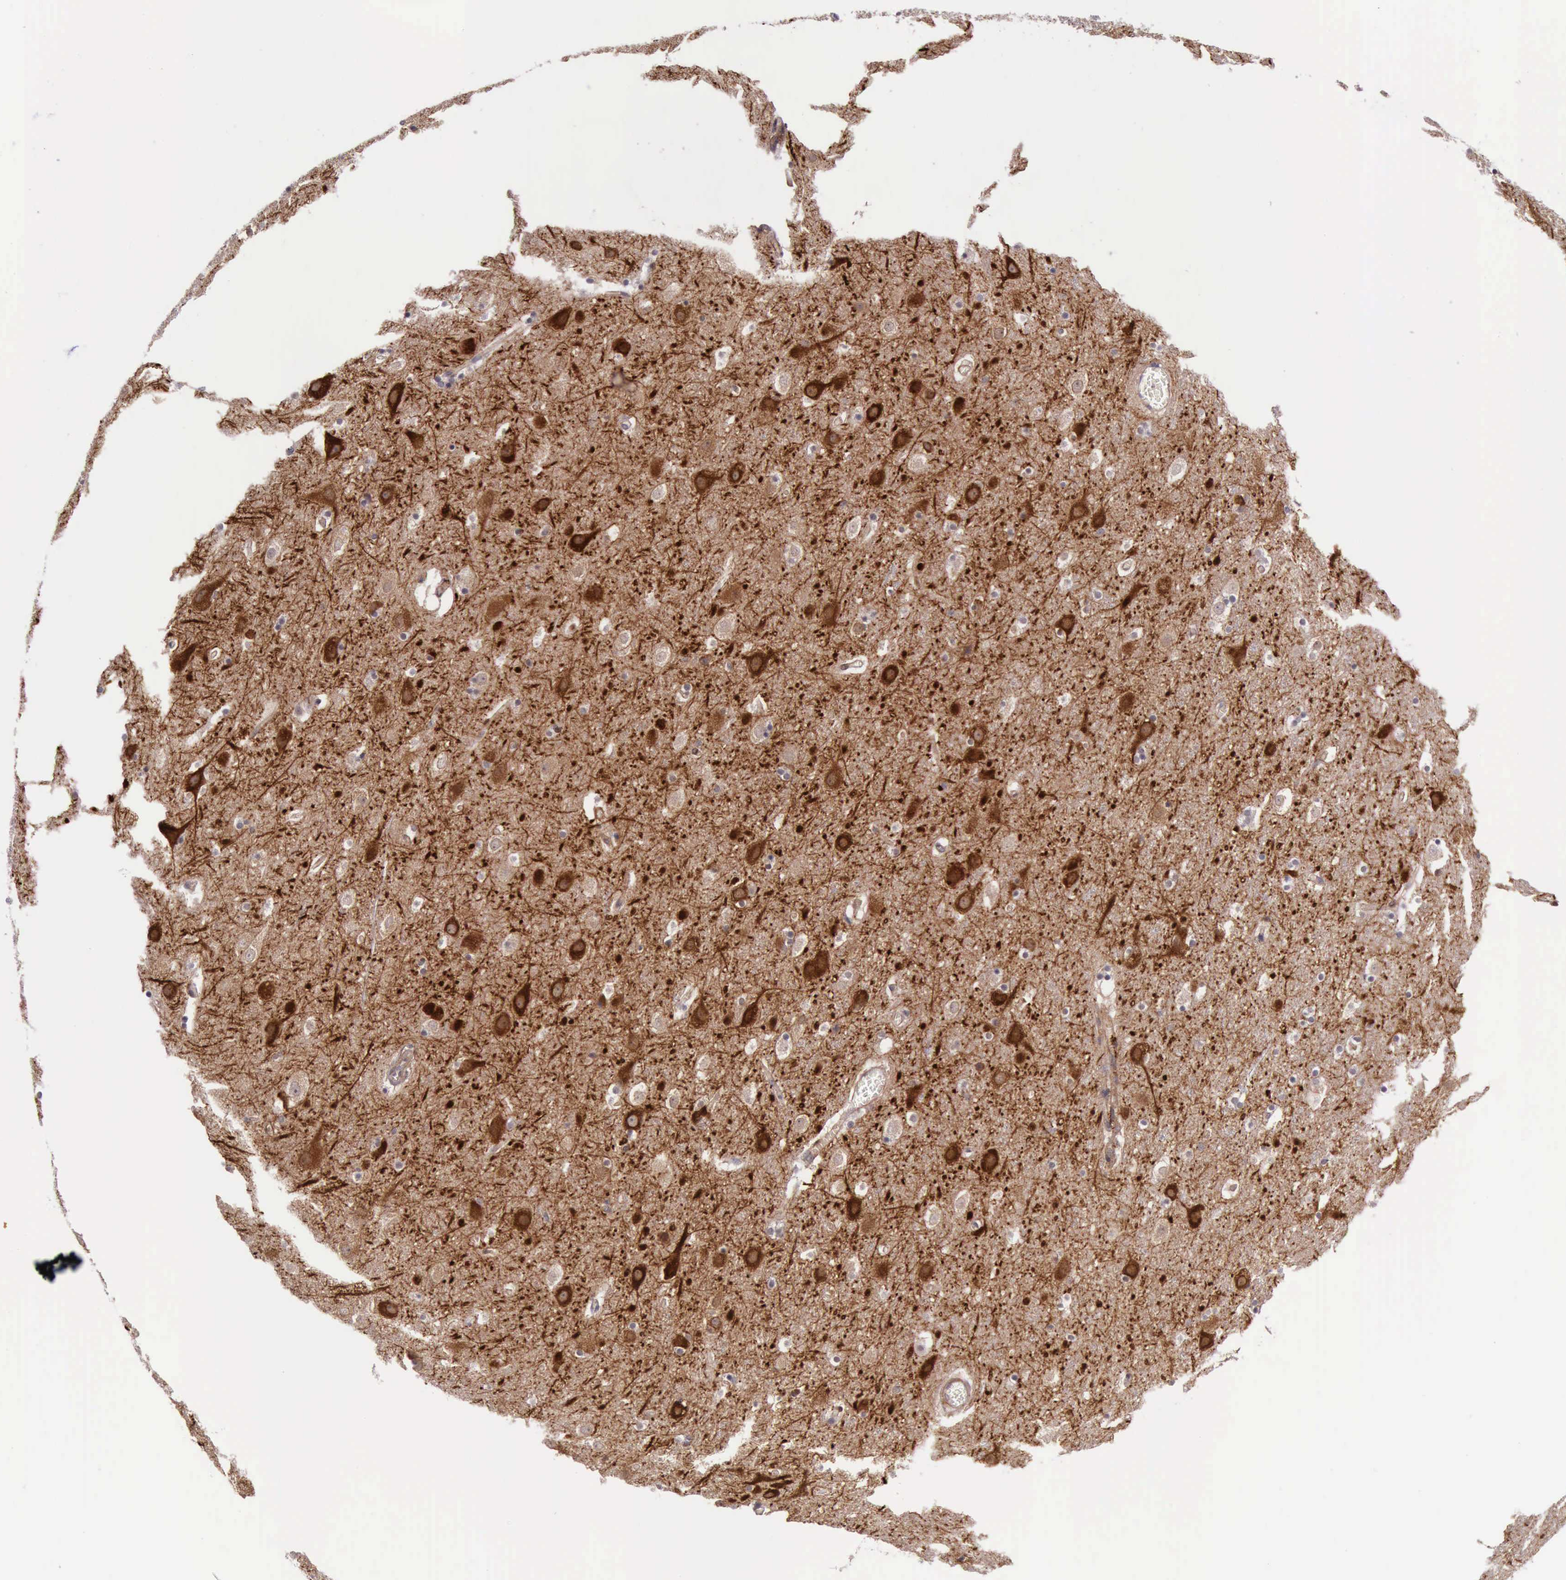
{"staining": {"intensity": "moderate", "quantity": ">75%", "location": "cytoplasmic/membranous"}, "tissue": "cerebral cortex", "cell_type": "Endothelial cells", "image_type": "normal", "snomed": [{"axis": "morphology", "description": "Normal tissue, NOS"}, {"axis": "topography", "description": "Cerebral cortex"}], "caption": "The immunohistochemical stain shows moderate cytoplasmic/membranous staining in endothelial cells of benign cerebral cortex. (IHC, brightfield microscopy, high magnification).", "gene": "PRICKLE3", "patient": {"sex": "male", "age": 45}}